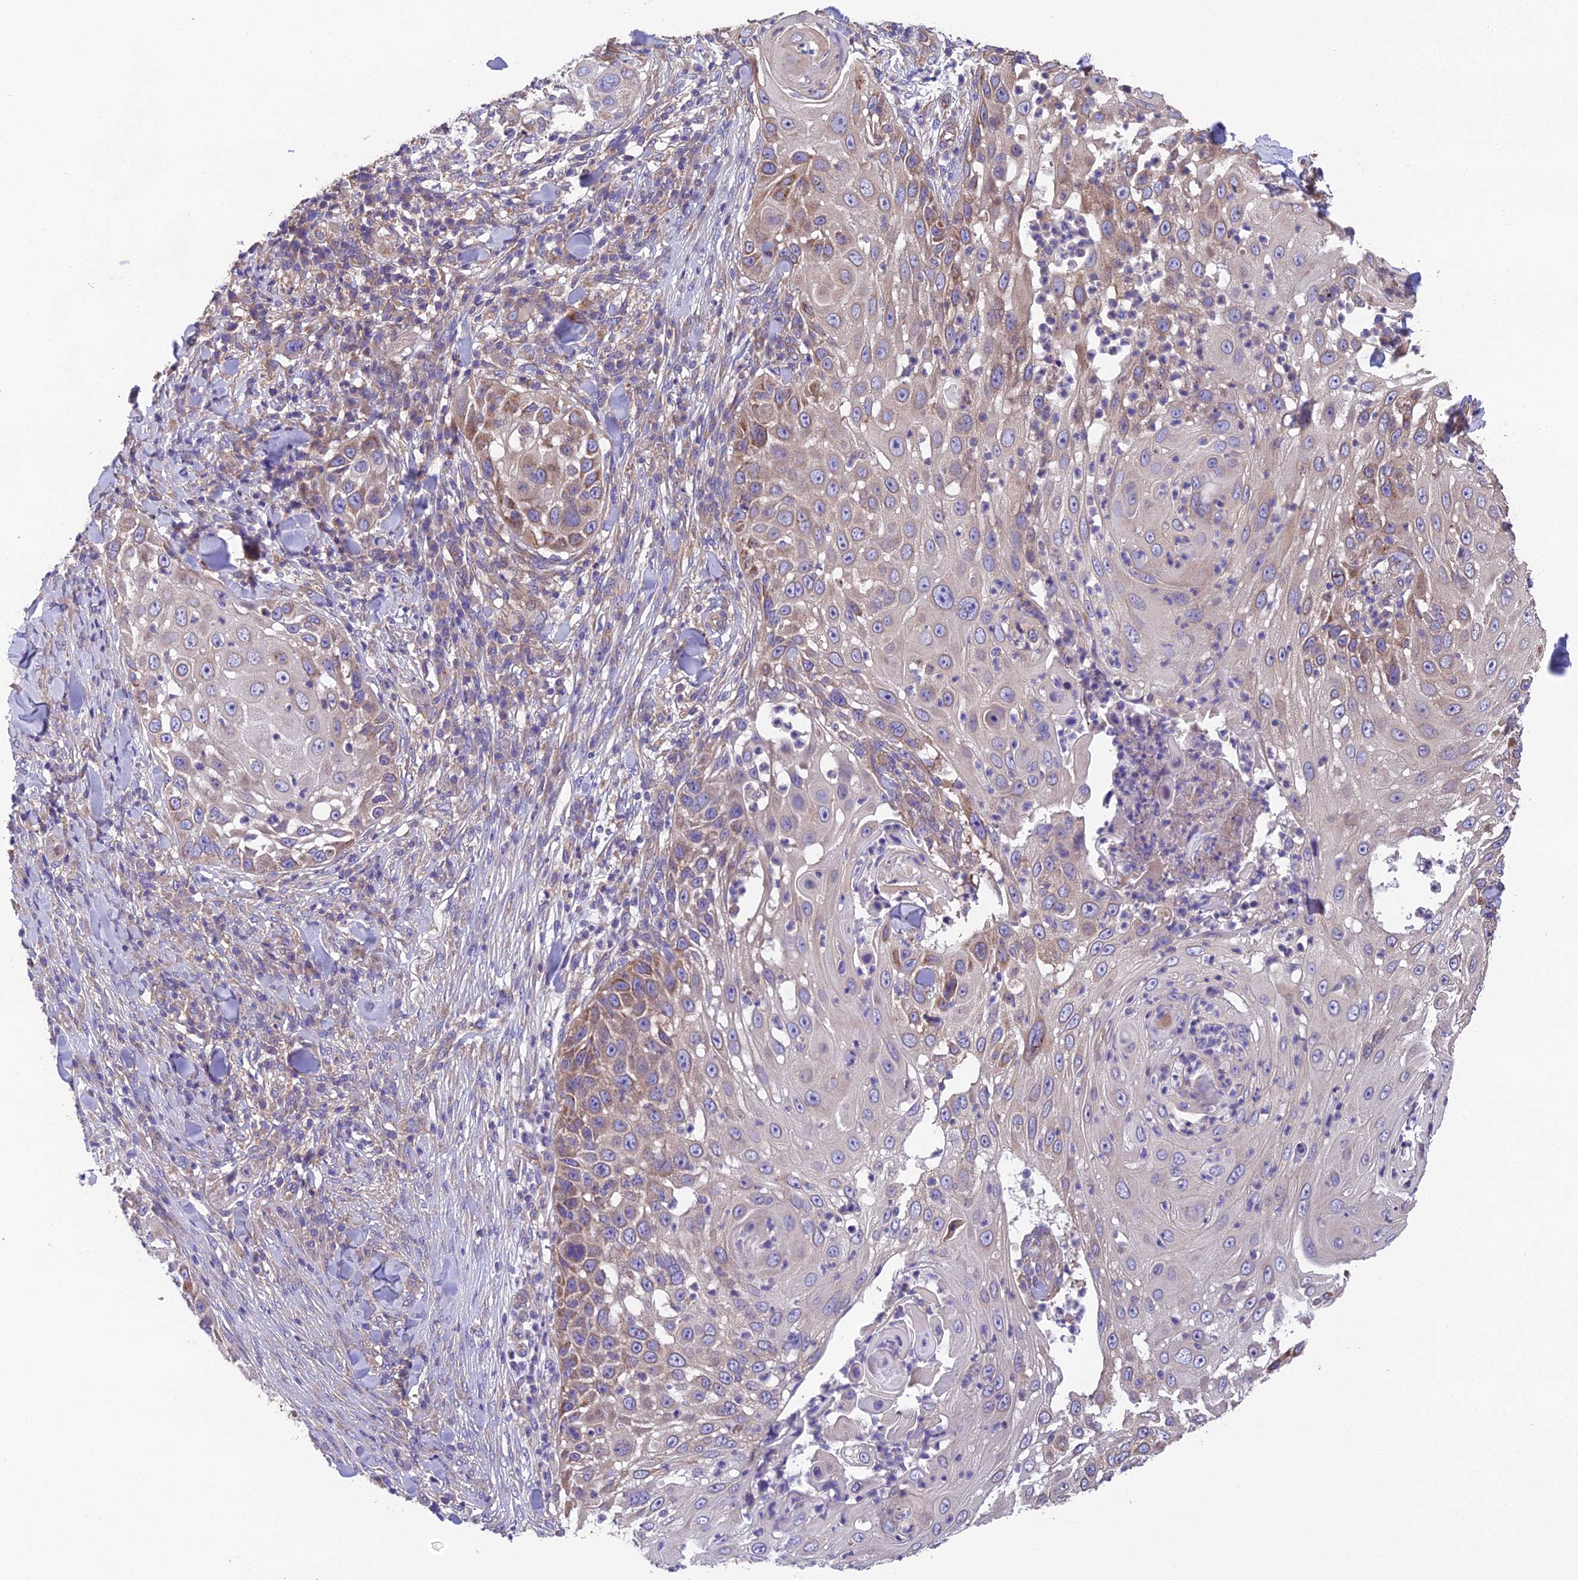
{"staining": {"intensity": "moderate", "quantity": "<25%", "location": "cytoplasmic/membranous"}, "tissue": "skin cancer", "cell_type": "Tumor cells", "image_type": "cancer", "snomed": [{"axis": "morphology", "description": "Squamous cell carcinoma, NOS"}, {"axis": "topography", "description": "Skin"}], "caption": "A micrograph showing moderate cytoplasmic/membranous positivity in about <25% of tumor cells in skin squamous cell carcinoma, as visualized by brown immunohistochemical staining.", "gene": "BLOC1S4", "patient": {"sex": "female", "age": 44}}